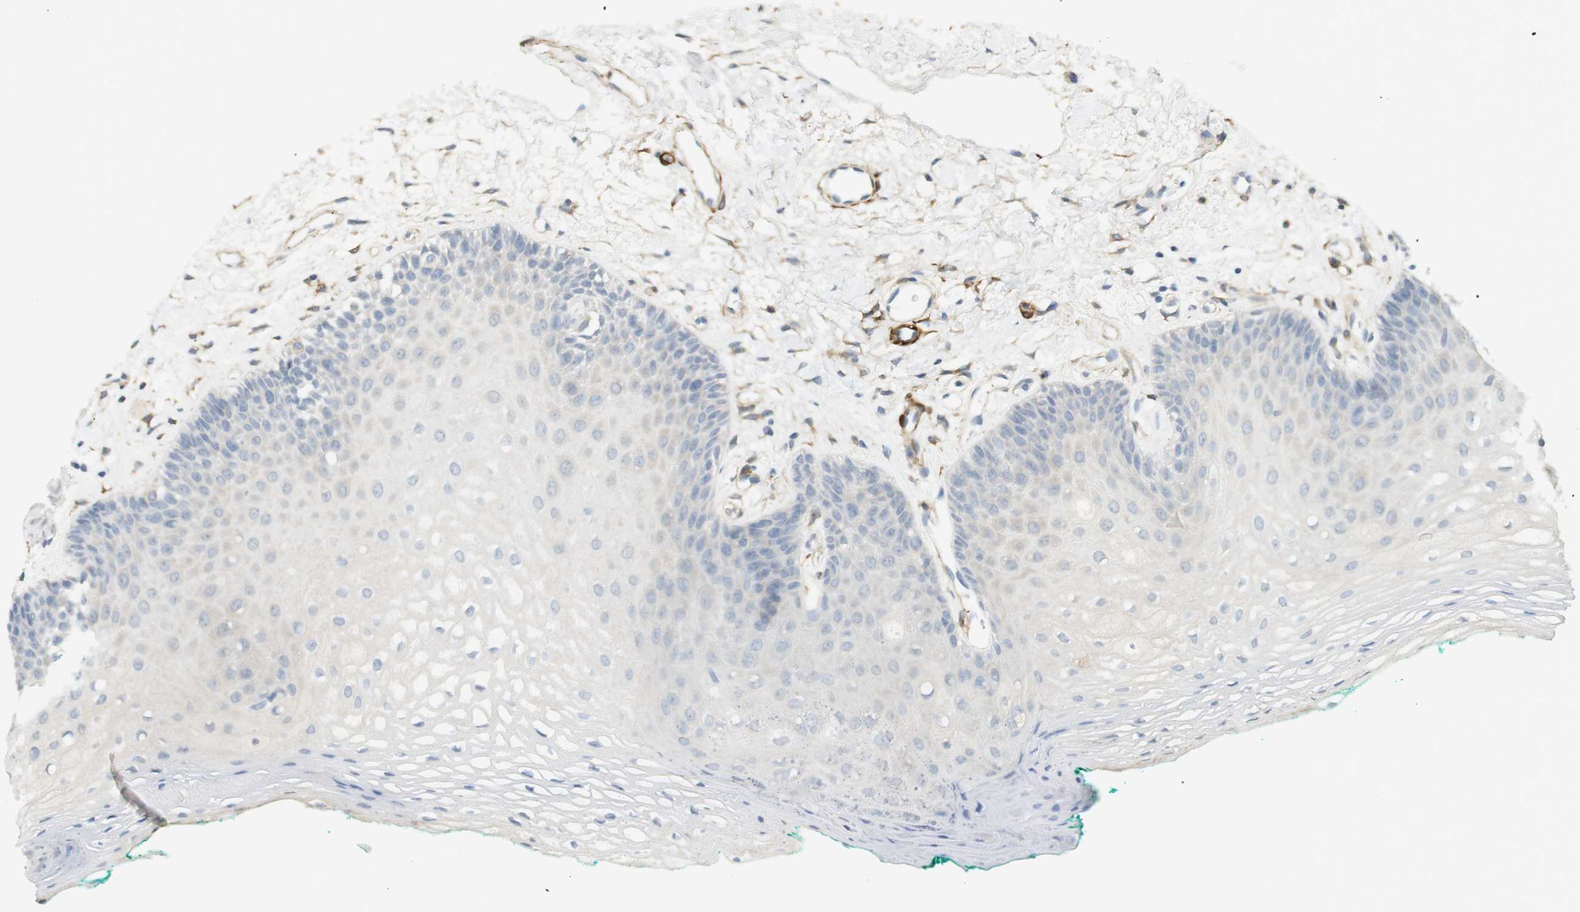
{"staining": {"intensity": "negative", "quantity": "none", "location": "none"}, "tissue": "oral mucosa", "cell_type": "Squamous epithelial cells", "image_type": "normal", "snomed": [{"axis": "morphology", "description": "Normal tissue, NOS"}, {"axis": "topography", "description": "Skeletal muscle"}, {"axis": "topography", "description": "Oral tissue"}, {"axis": "topography", "description": "Peripheral nerve tissue"}], "caption": "Immunohistochemical staining of benign human oral mucosa exhibits no significant staining in squamous epithelial cells. (DAB immunohistochemistry (IHC) visualized using brightfield microscopy, high magnification).", "gene": "PDE3A", "patient": {"sex": "female", "age": 84}}